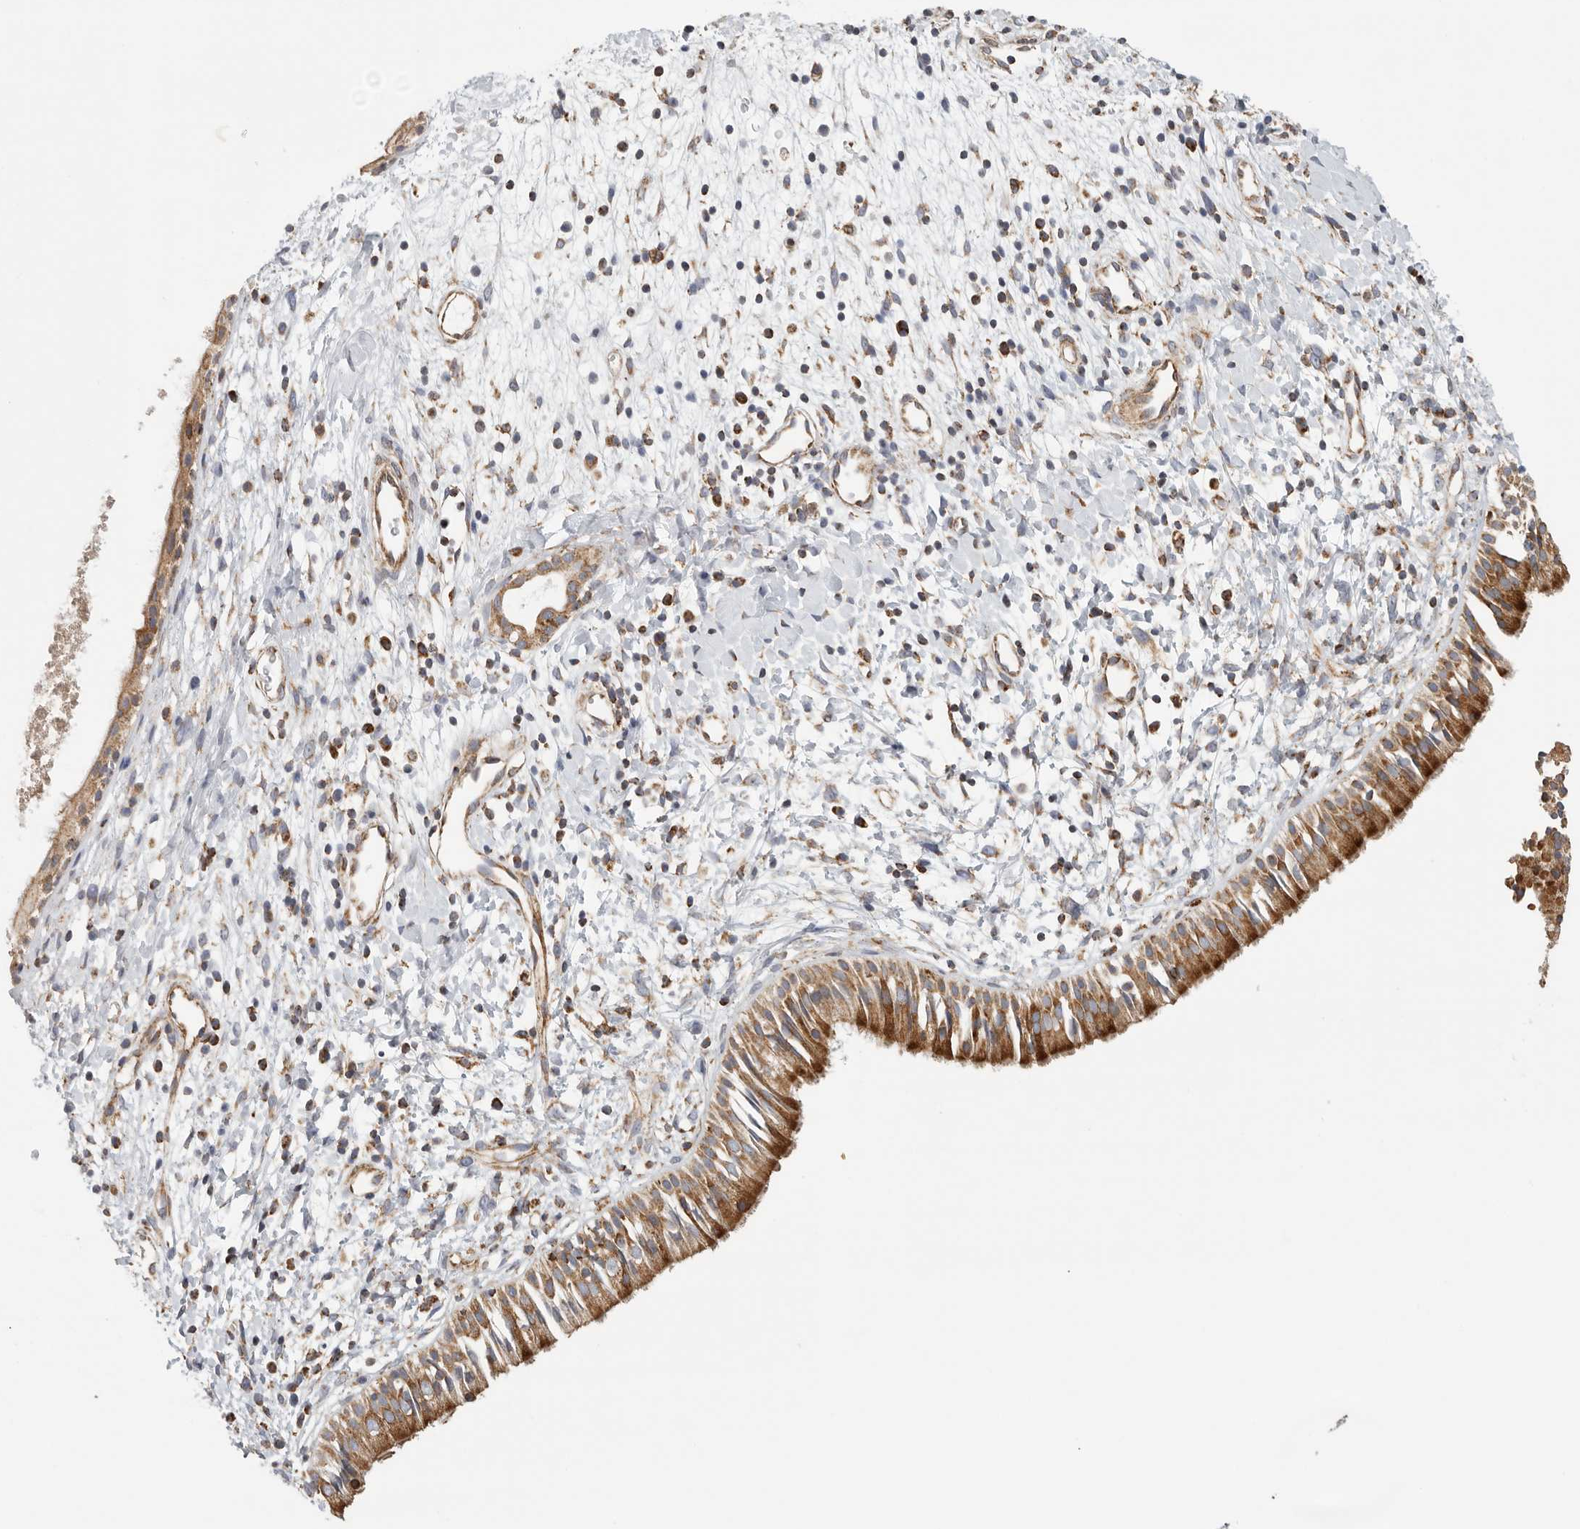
{"staining": {"intensity": "moderate", "quantity": ">75%", "location": "cytoplasmic/membranous"}, "tissue": "nasopharynx", "cell_type": "Respiratory epithelial cells", "image_type": "normal", "snomed": [{"axis": "morphology", "description": "Normal tissue, NOS"}, {"axis": "topography", "description": "Nasopharynx"}], "caption": "Immunohistochemistry (IHC) micrograph of benign nasopharynx stained for a protein (brown), which demonstrates medium levels of moderate cytoplasmic/membranous positivity in about >75% of respiratory epithelial cells.", "gene": "FKBP8", "patient": {"sex": "male", "age": 22}}